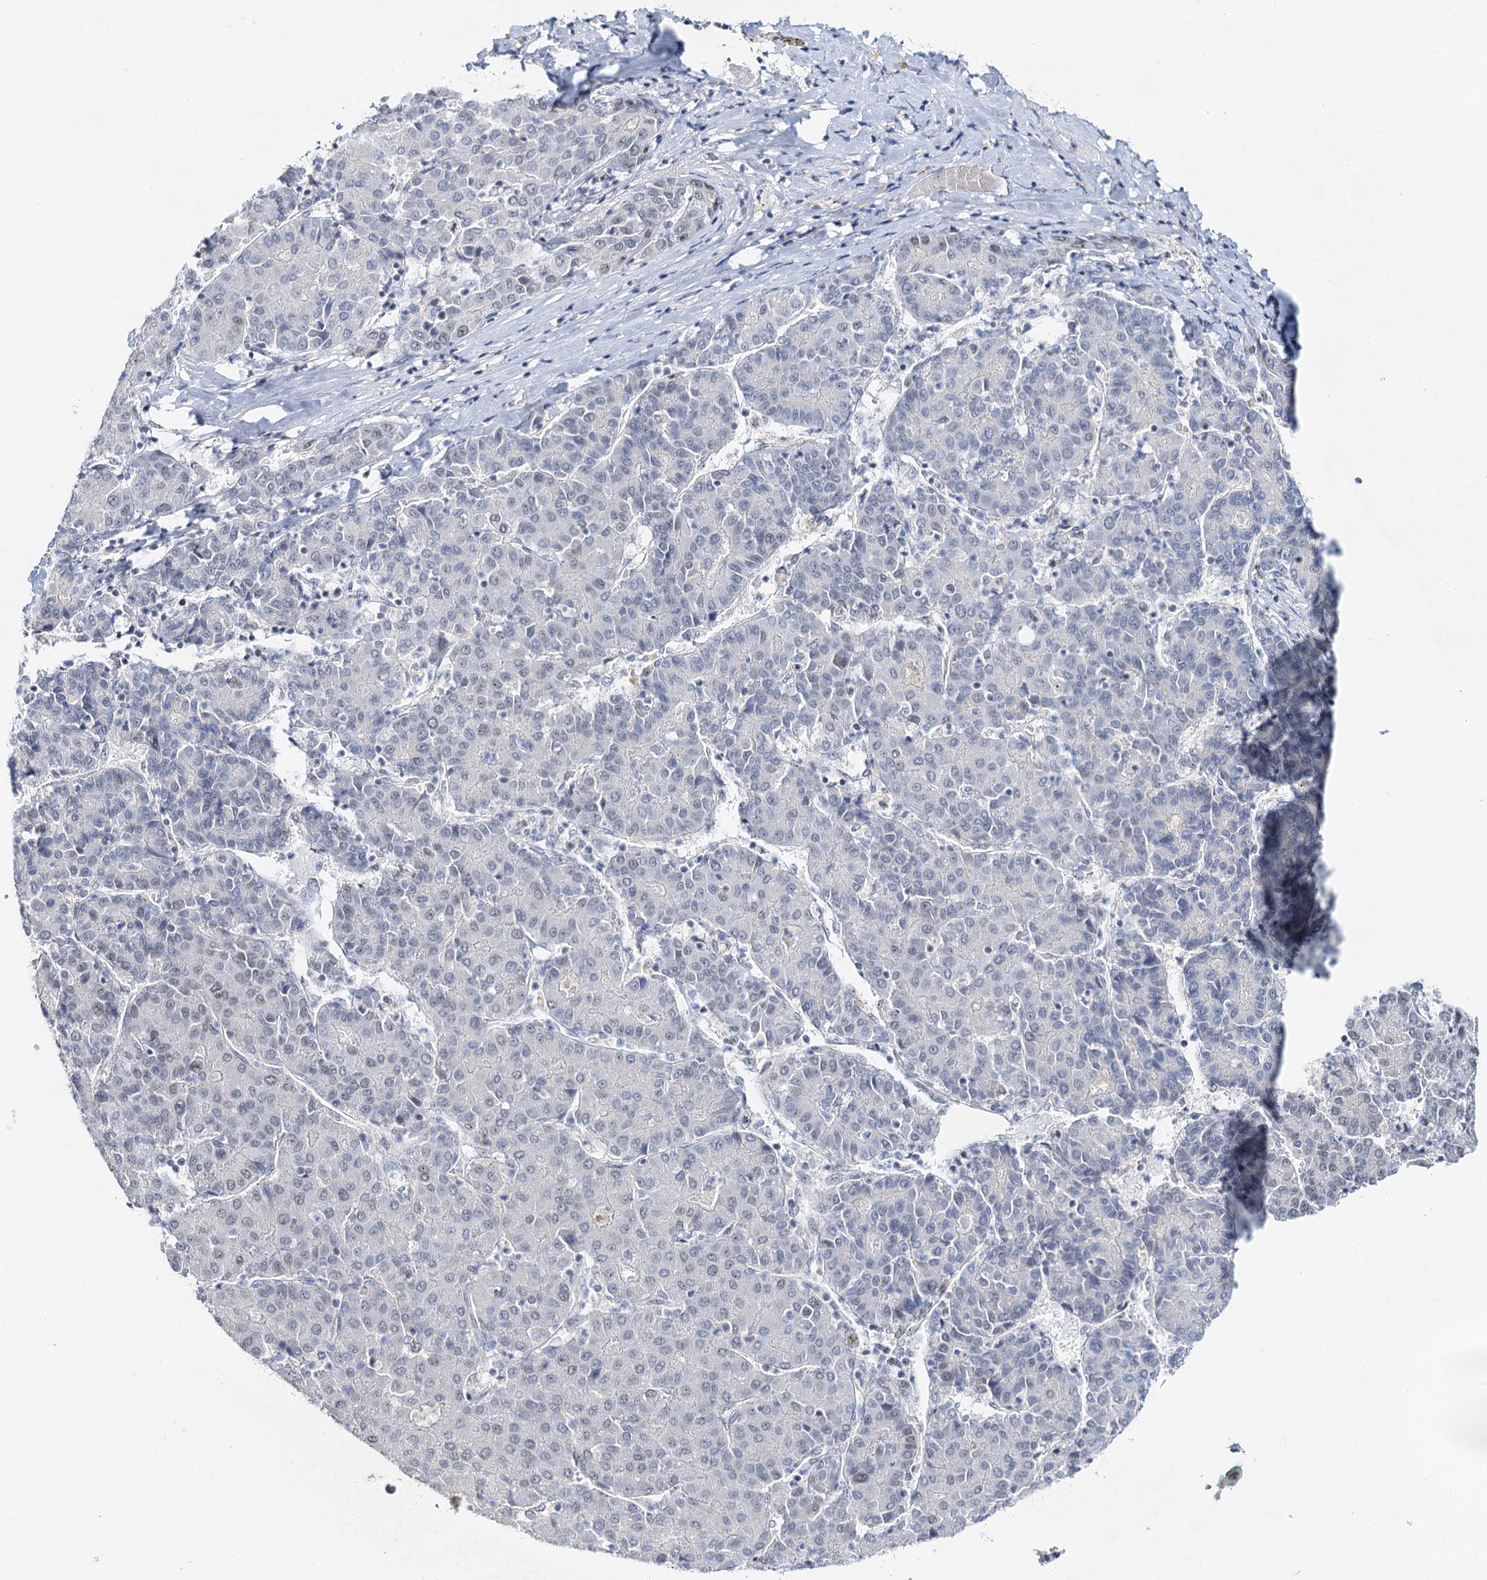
{"staining": {"intensity": "weak", "quantity": "<25%", "location": "nuclear"}, "tissue": "liver cancer", "cell_type": "Tumor cells", "image_type": "cancer", "snomed": [{"axis": "morphology", "description": "Carcinoma, Hepatocellular, NOS"}, {"axis": "topography", "description": "Liver"}], "caption": "Tumor cells are negative for protein expression in human liver cancer (hepatocellular carcinoma).", "gene": "NOP2", "patient": {"sex": "male", "age": 65}}